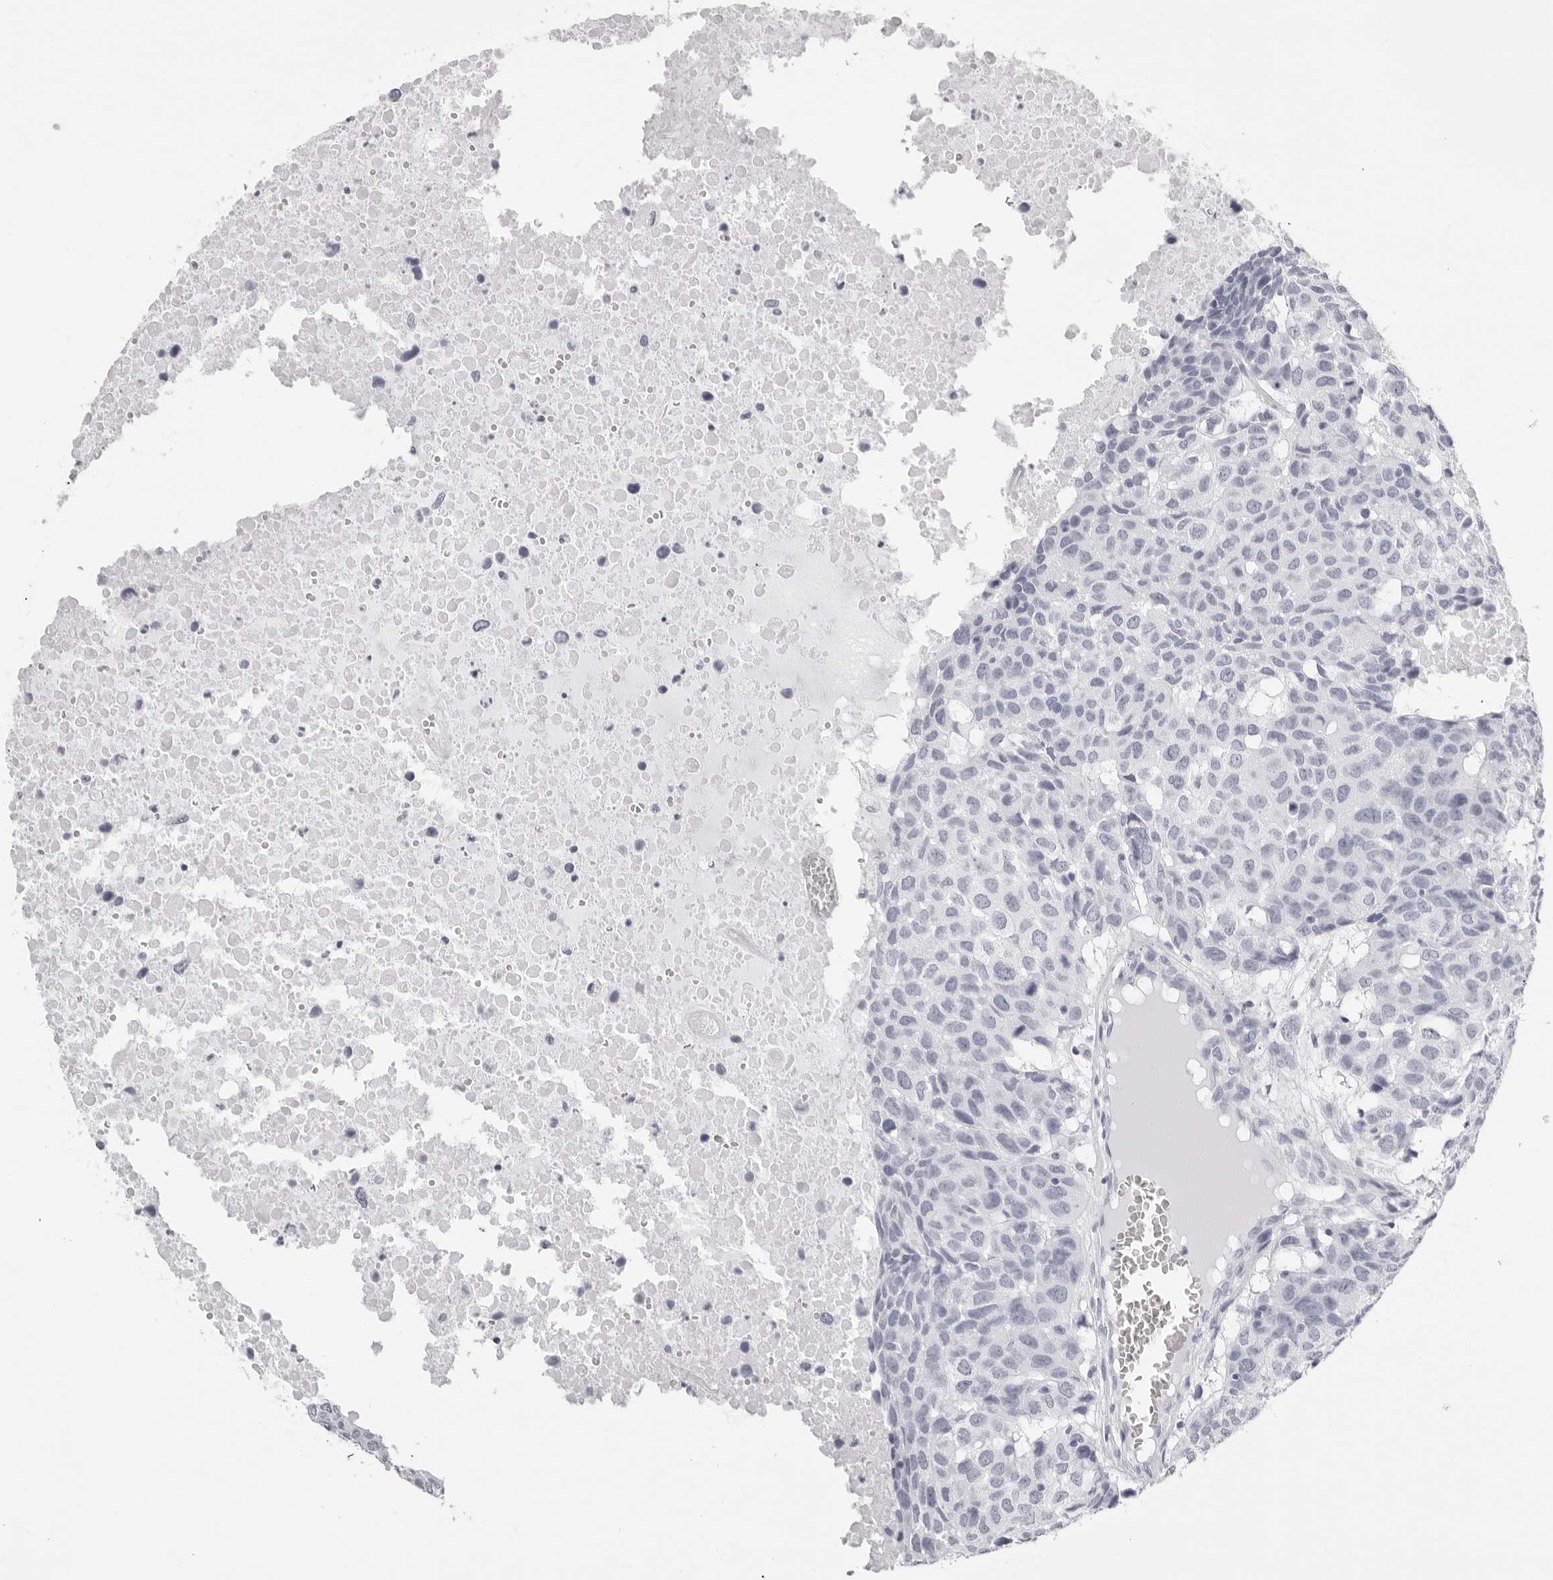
{"staining": {"intensity": "negative", "quantity": "none", "location": "none"}, "tissue": "head and neck cancer", "cell_type": "Tumor cells", "image_type": "cancer", "snomed": [{"axis": "morphology", "description": "Squamous cell carcinoma, NOS"}, {"axis": "topography", "description": "Head-Neck"}], "caption": "Immunohistochemistry image of neoplastic tissue: human head and neck cancer stained with DAB (3,3'-diaminobenzidine) exhibits no significant protein positivity in tumor cells.", "gene": "RHO", "patient": {"sex": "male", "age": 66}}